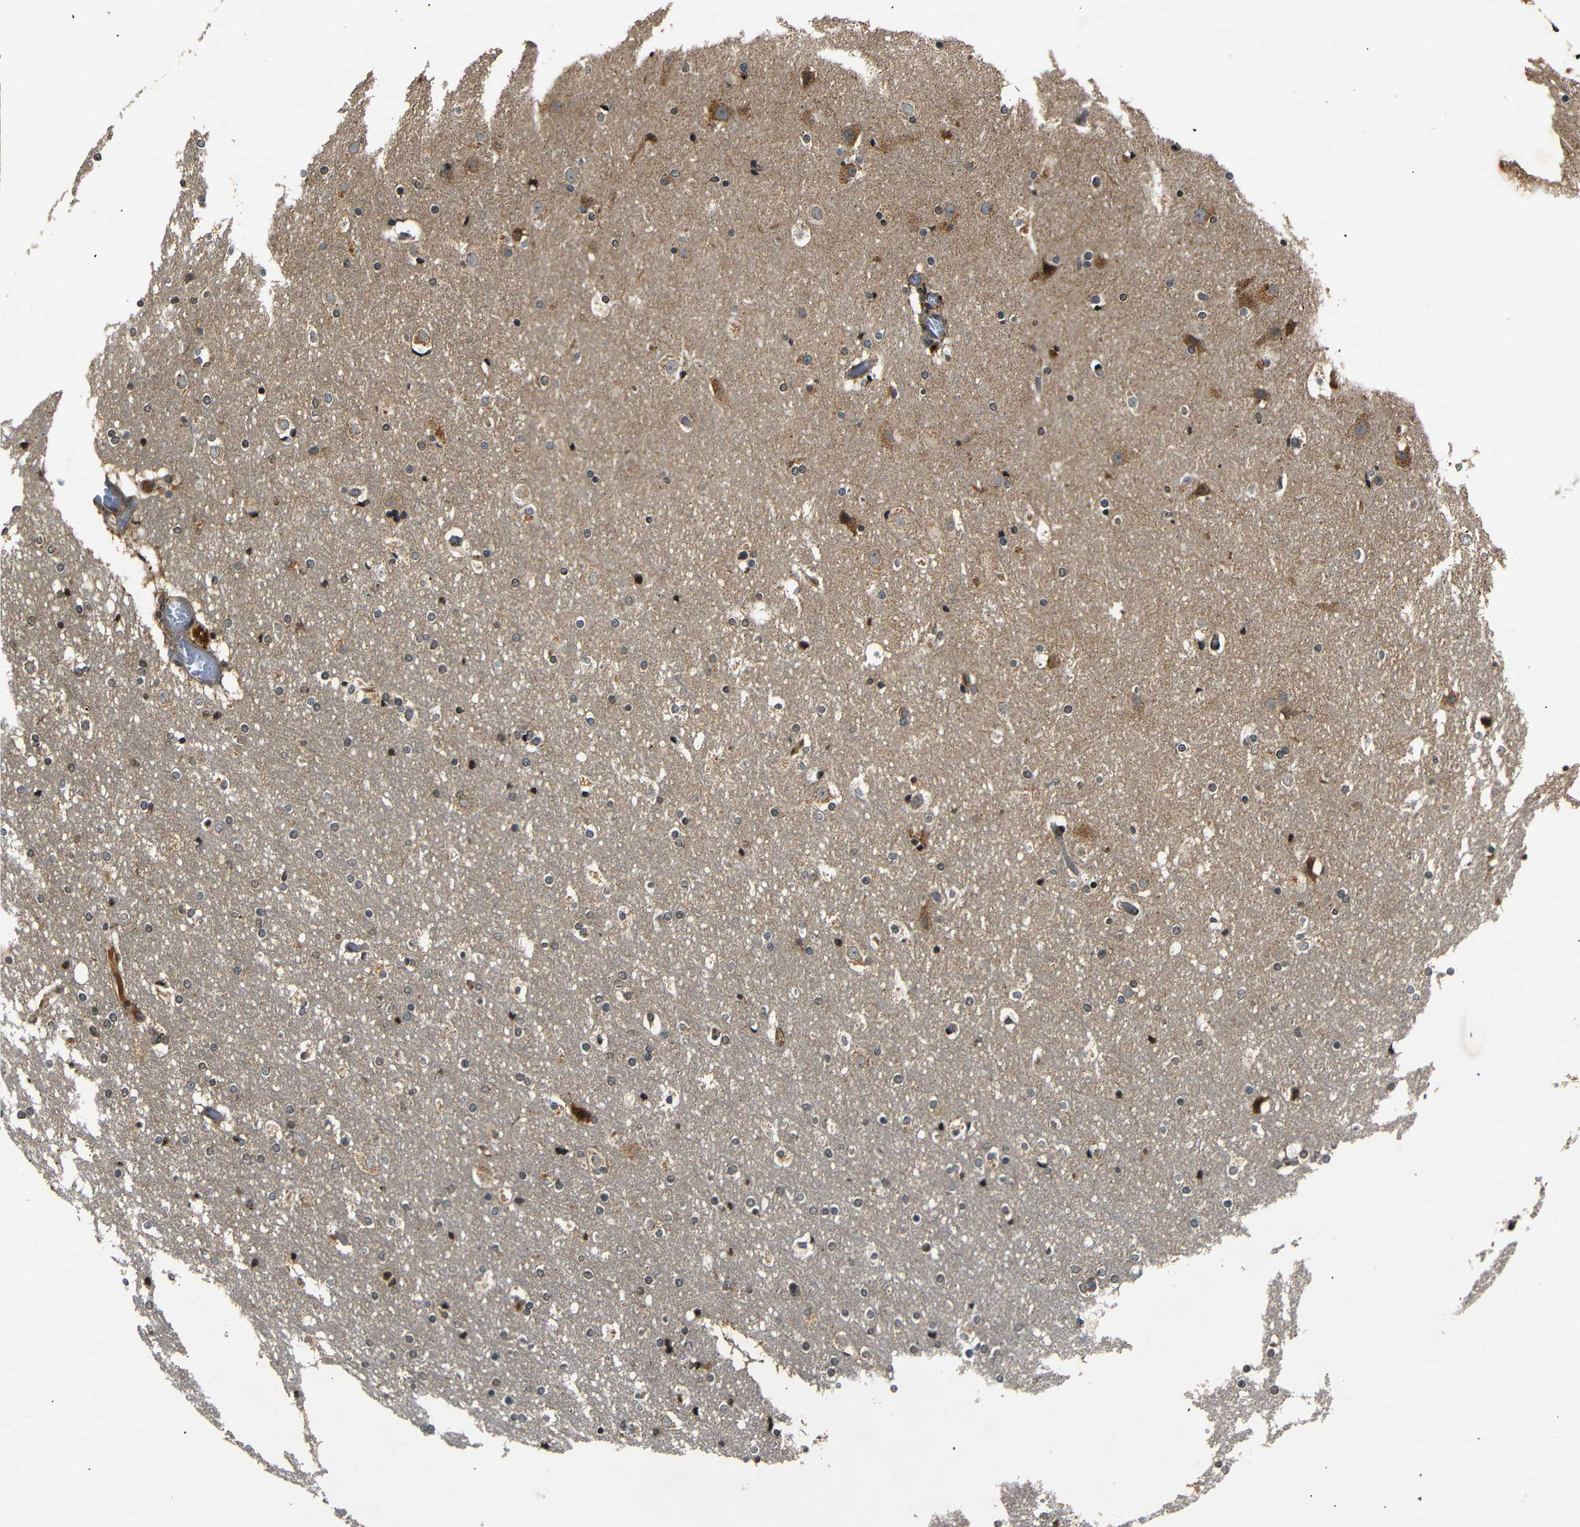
{"staining": {"intensity": "weak", "quantity": "25%-75%", "location": "cytoplasmic/membranous"}, "tissue": "cerebral cortex", "cell_type": "Endothelial cells", "image_type": "normal", "snomed": [{"axis": "morphology", "description": "Normal tissue, NOS"}, {"axis": "topography", "description": "Cerebral cortex"}], "caption": "There is low levels of weak cytoplasmic/membranous staining in endothelial cells of normal cerebral cortex, as demonstrated by immunohistochemical staining (brown color).", "gene": "TANK", "patient": {"sex": "male", "age": 57}}